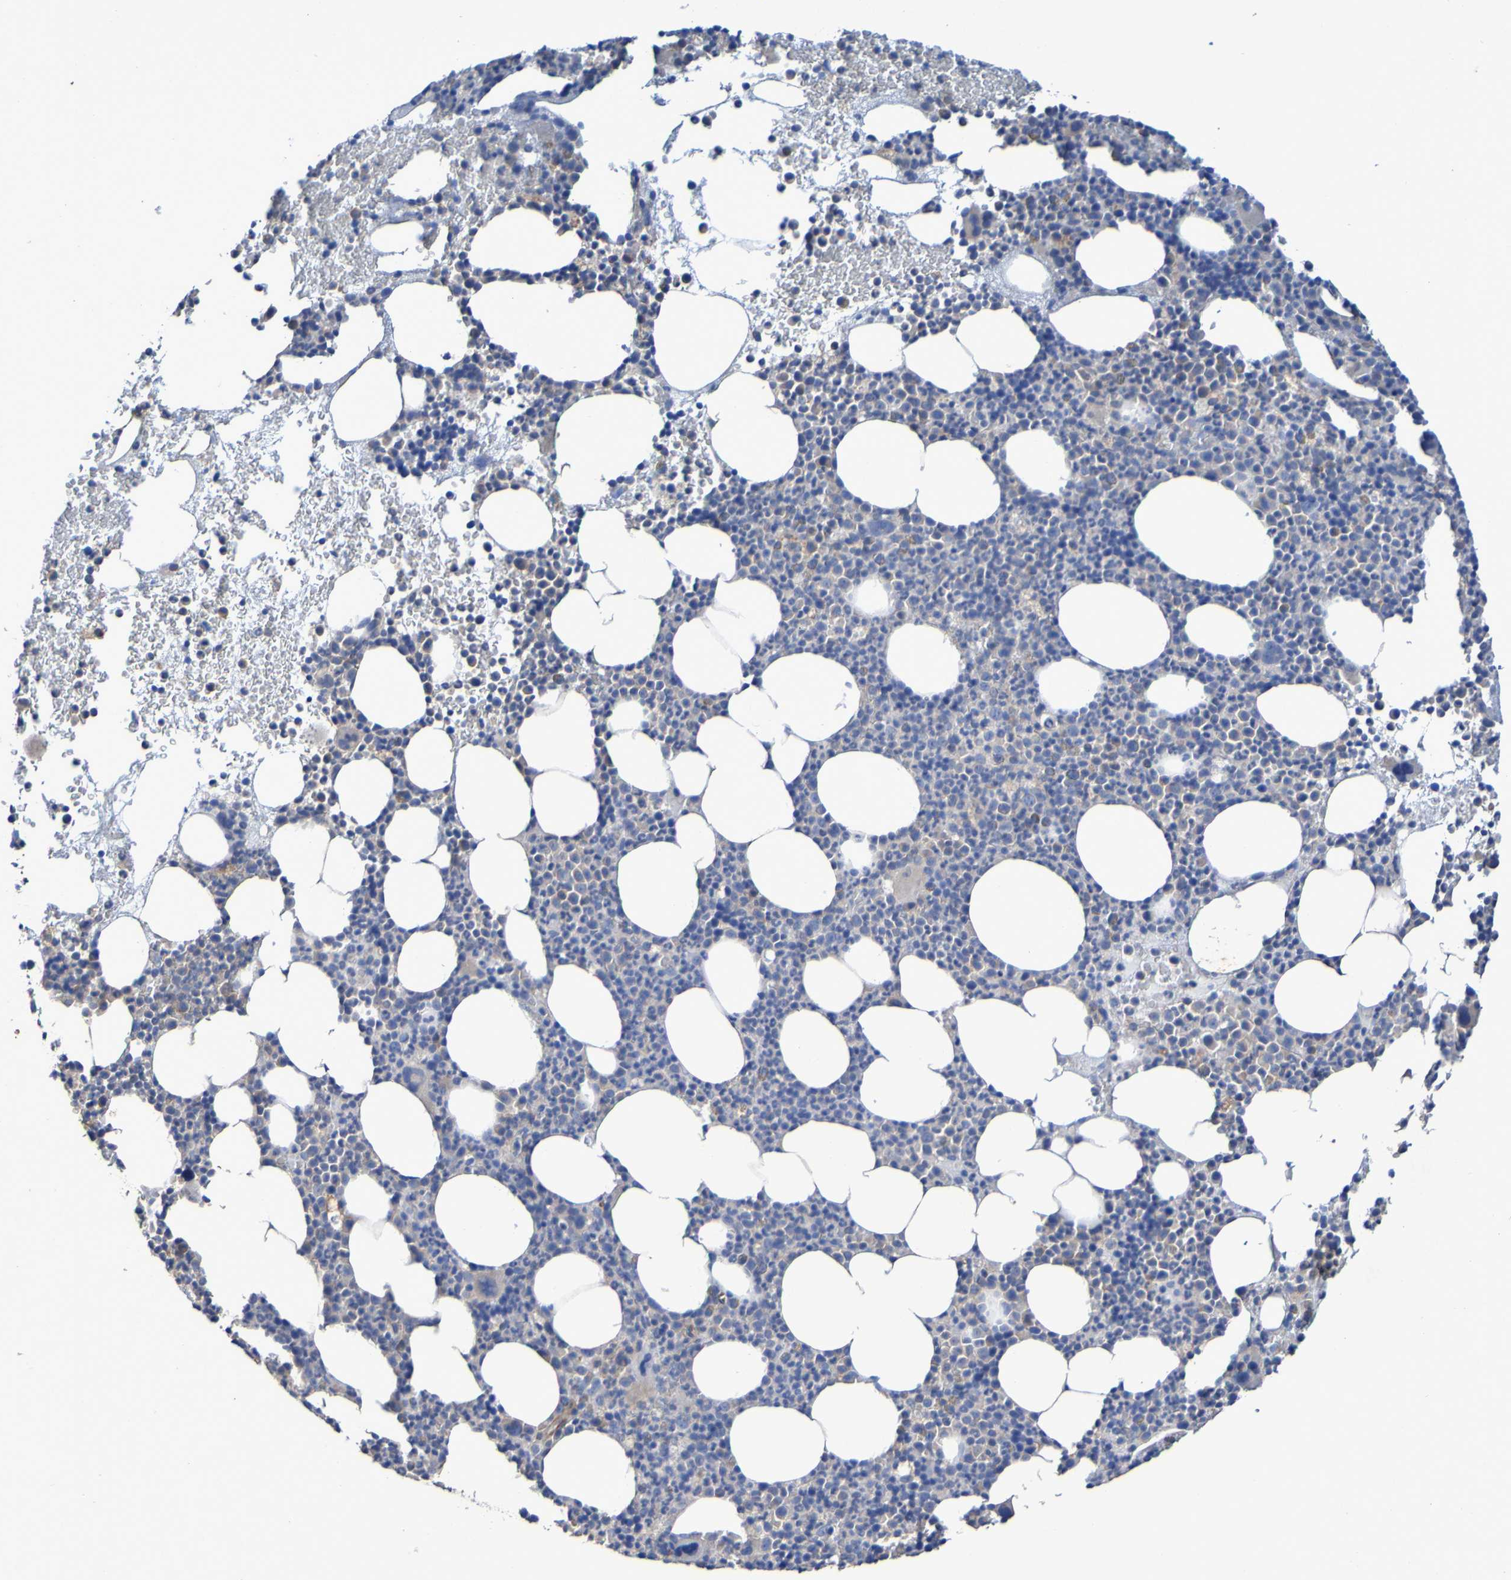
{"staining": {"intensity": "moderate", "quantity": "<25%", "location": "cytoplasmic/membranous"}, "tissue": "bone marrow", "cell_type": "Hematopoietic cells", "image_type": "normal", "snomed": [{"axis": "morphology", "description": "Normal tissue, NOS"}, {"axis": "morphology", "description": "Inflammation, NOS"}, {"axis": "topography", "description": "Bone marrow"}], "caption": "Immunohistochemistry (IHC) (DAB) staining of unremarkable human bone marrow reveals moderate cytoplasmic/membranous protein positivity in approximately <25% of hematopoietic cells.", "gene": "SRPRB", "patient": {"sex": "male", "age": 73}}